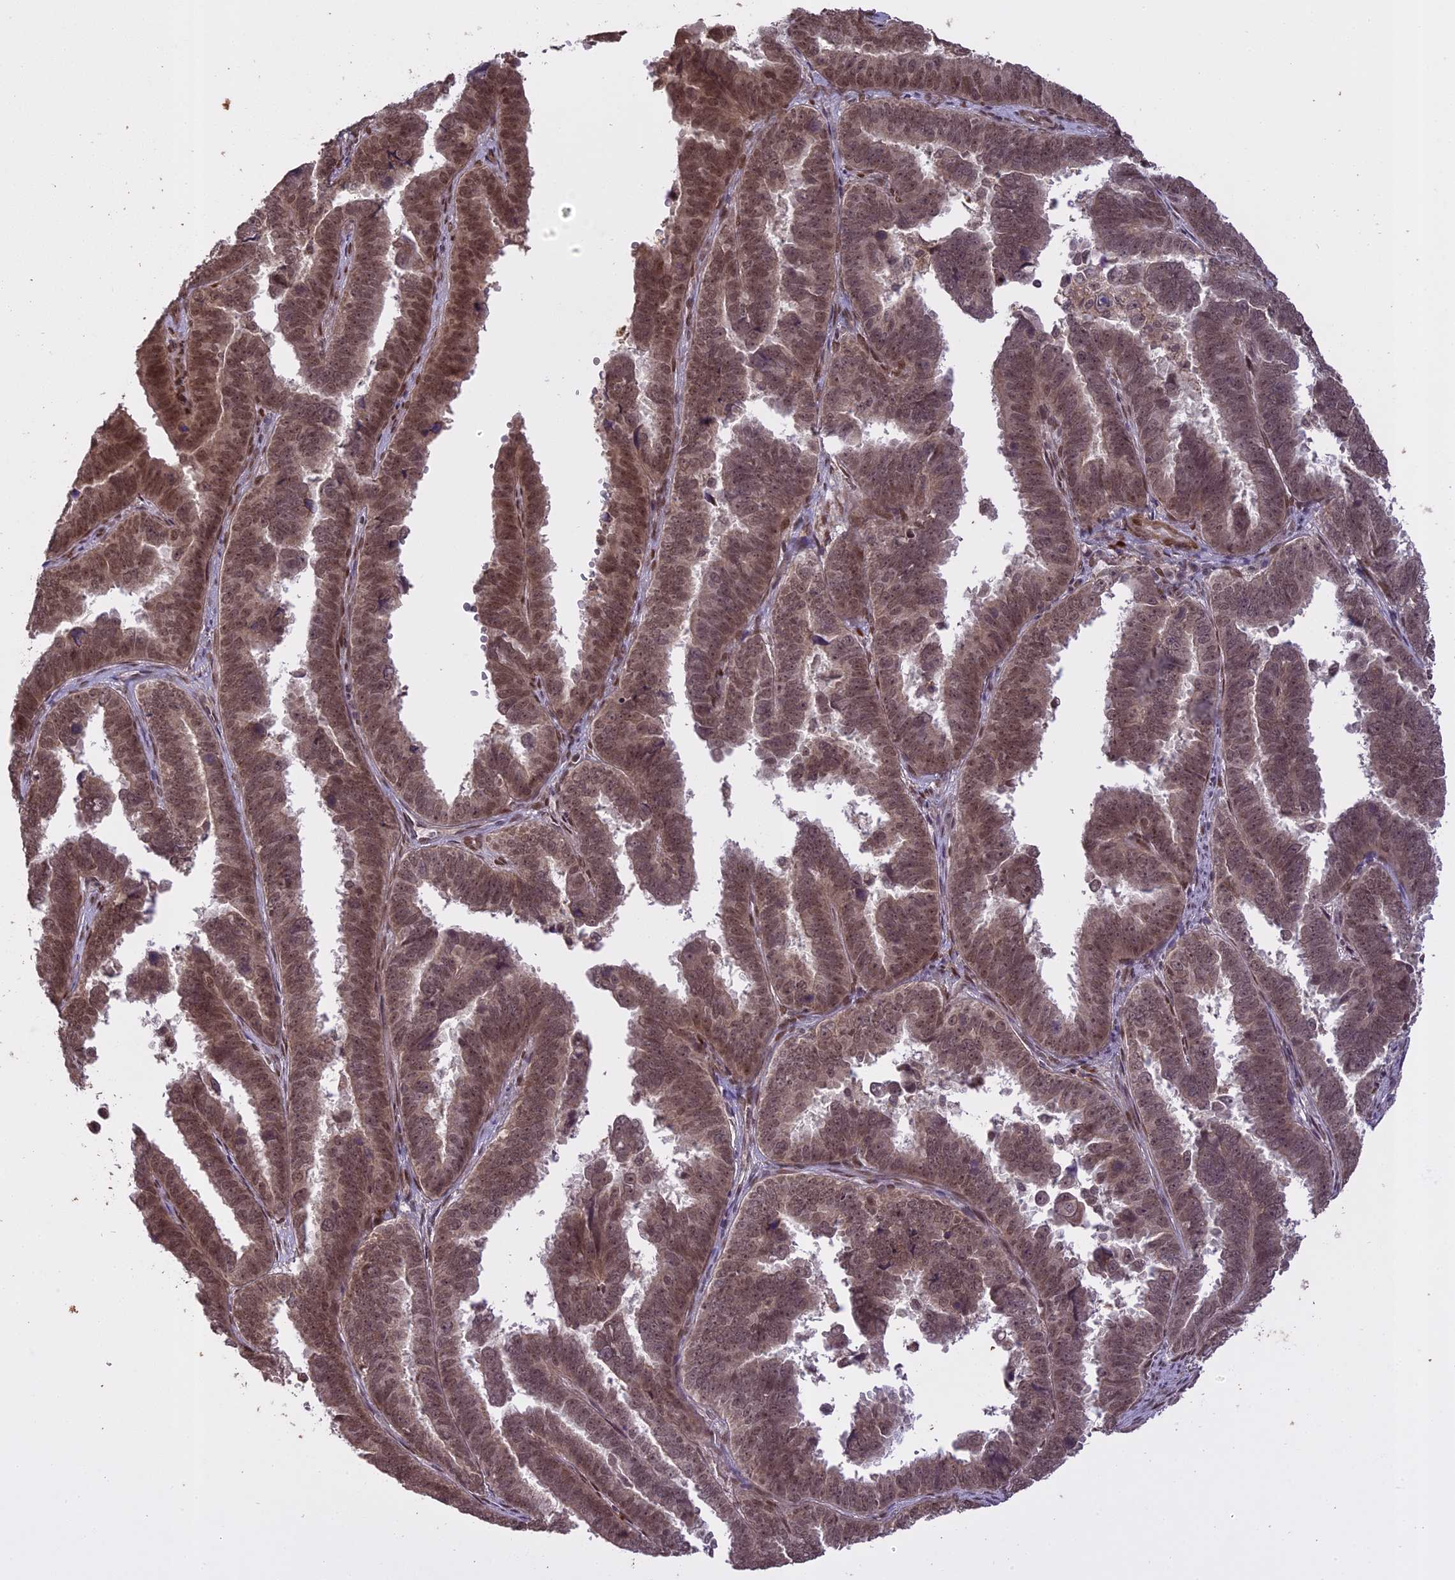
{"staining": {"intensity": "moderate", "quantity": "25%-75%", "location": "nuclear"}, "tissue": "endometrial cancer", "cell_type": "Tumor cells", "image_type": "cancer", "snomed": [{"axis": "morphology", "description": "Adenocarcinoma, NOS"}, {"axis": "topography", "description": "Endometrium"}], "caption": "Immunohistochemistry (IHC) of human endometrial cancer (adenocarcinoma) displays medium levels of moderate nuclear staining in approximately 25%-75% of tumor cells.", "gene": "PRELID2", "patient": {"sex": "female", "age": 75}}